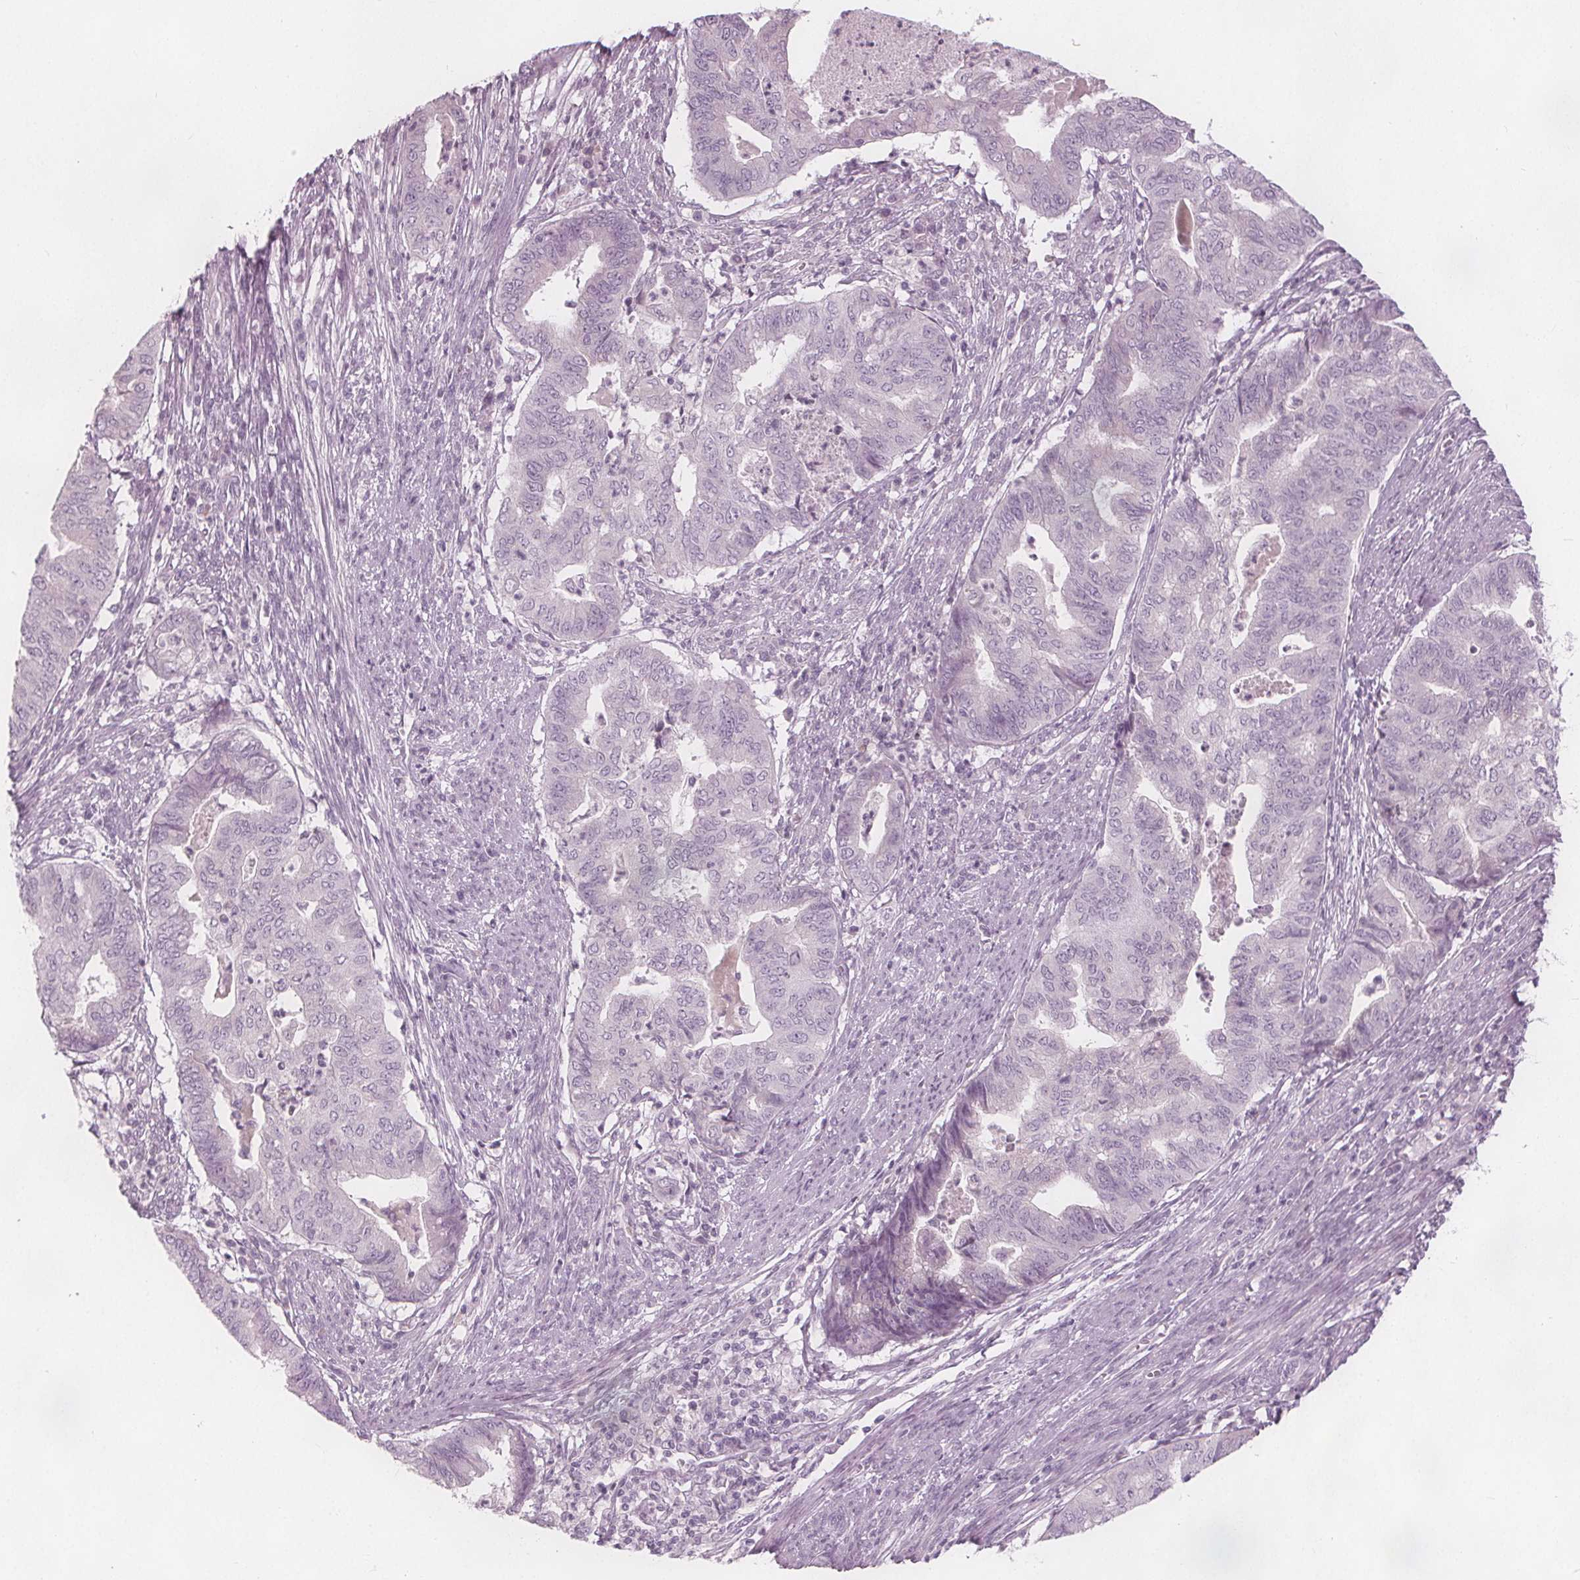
{"staining": {"intensity": "negative", "quantity": "none", "location": "none"}, "tissue": "endometrial cancer", "cell_type": "Tumor cells", "image_type": "cancer", "snomed": [{"axis": "morphology", "description": "Adenocarcinoma, NOS"}, {"axis": "topography", "description": "Endometrium"}], "caption": "Tumor cells show no significant protein expression in endometrial adenocarcinoma.", "gene": "BRSK1", "patient": {"sex": "female", "age": 79}}